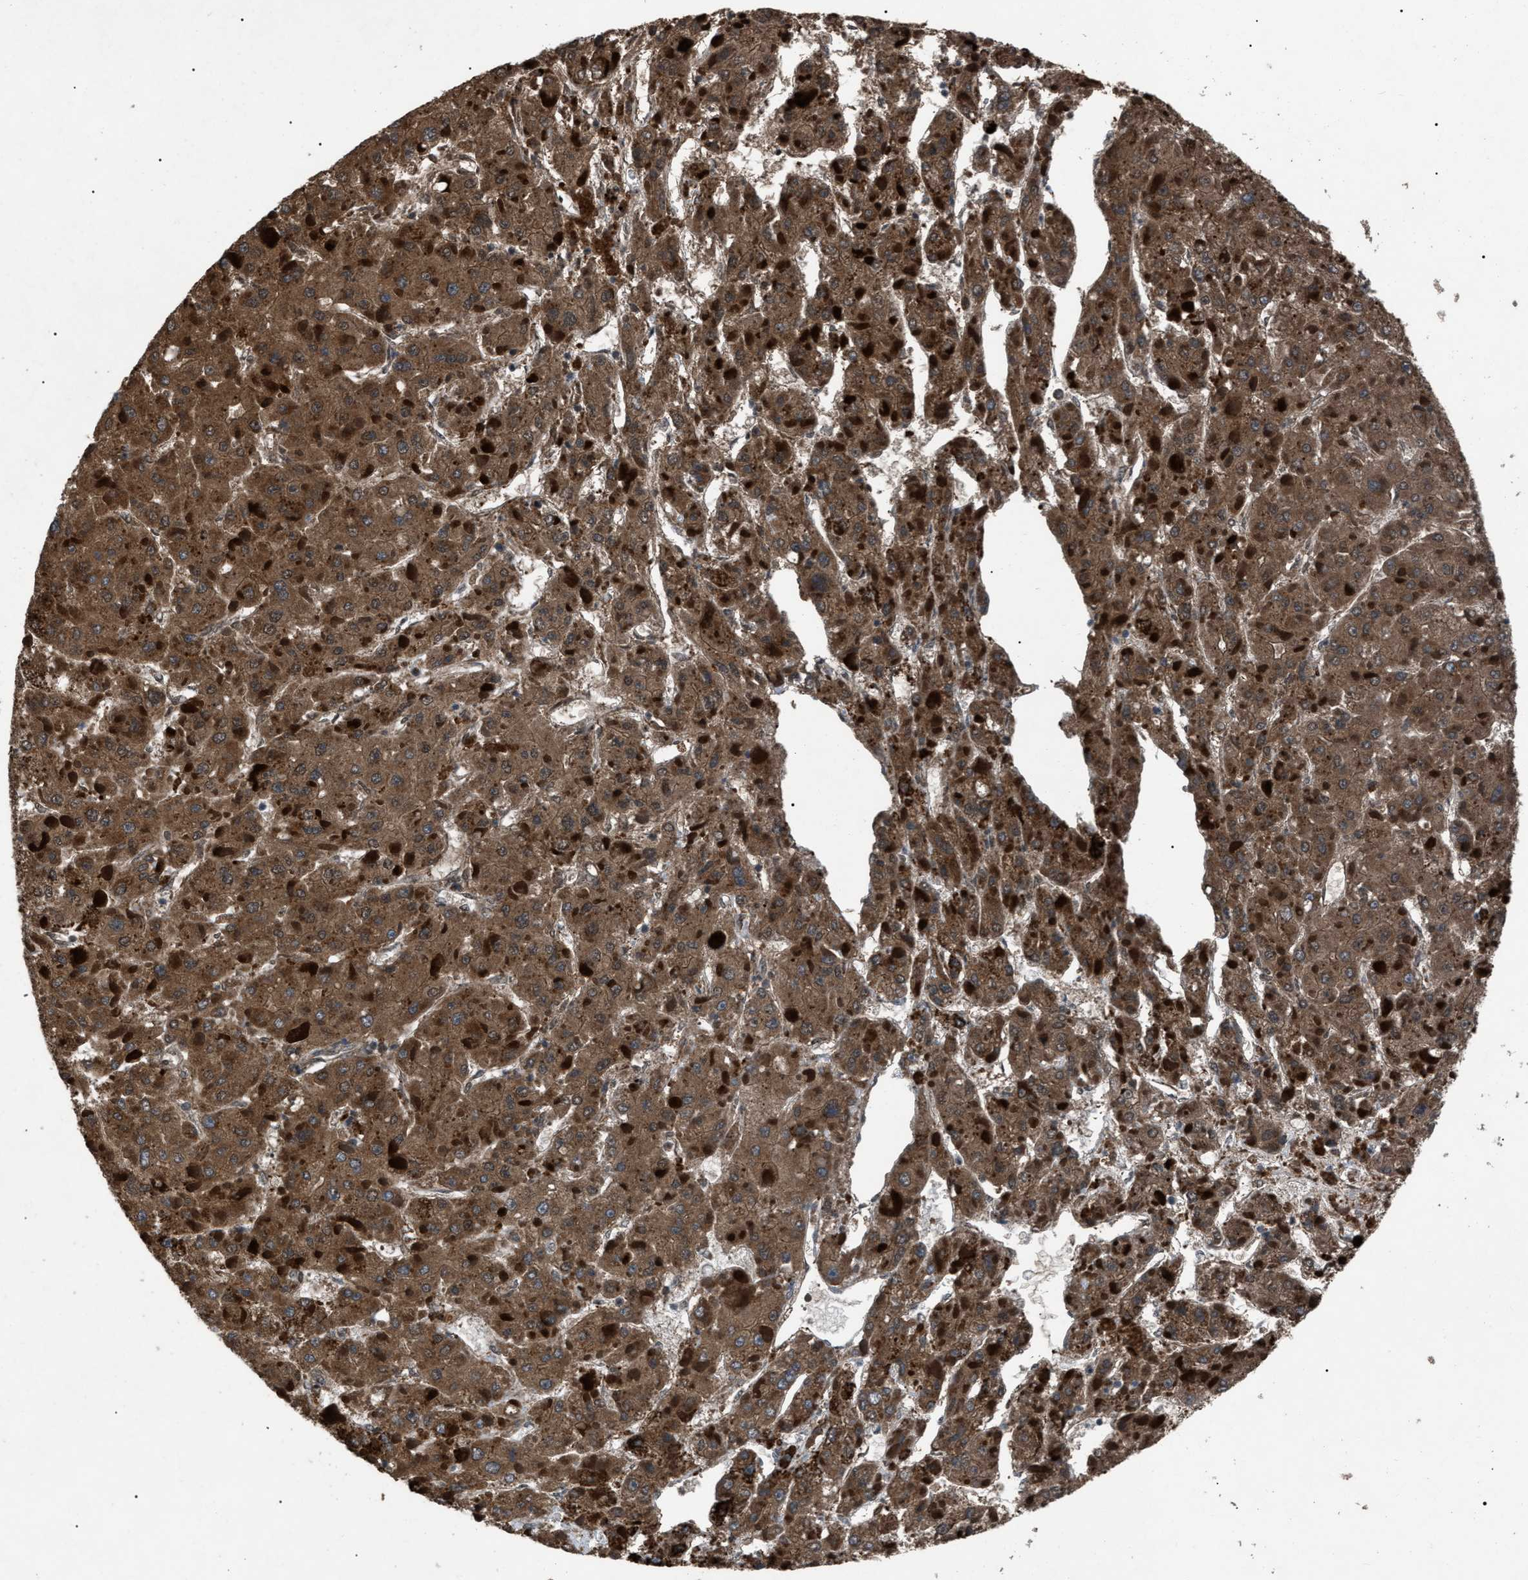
{"staining": {"intensity": "strong", "quantity": ">75%", "location": "cytoplasmic/membranous"}, "tissue": "liver cancer", "cell_type": "Tumor cells", "image_type": "cancer", "snomed": [{"axis": "morphology", "description": "Carcinoma, Hepatocellular, NOS"}, {"axis": "topography", "description": "Liver"}], "caption": "Tumor cells reveal high levels of strong cytoplasmic/membranous positivity in about >75% of cells in human liver cancer. The staining is performed using DAB (3,3'-diaminobenzidine) brown chromogen to label protein expression. The nuclei are counter-stained blue using hematoxylin.", "gene": "ZFAND2A", "patient": {"sex": "female", "age": 73}}